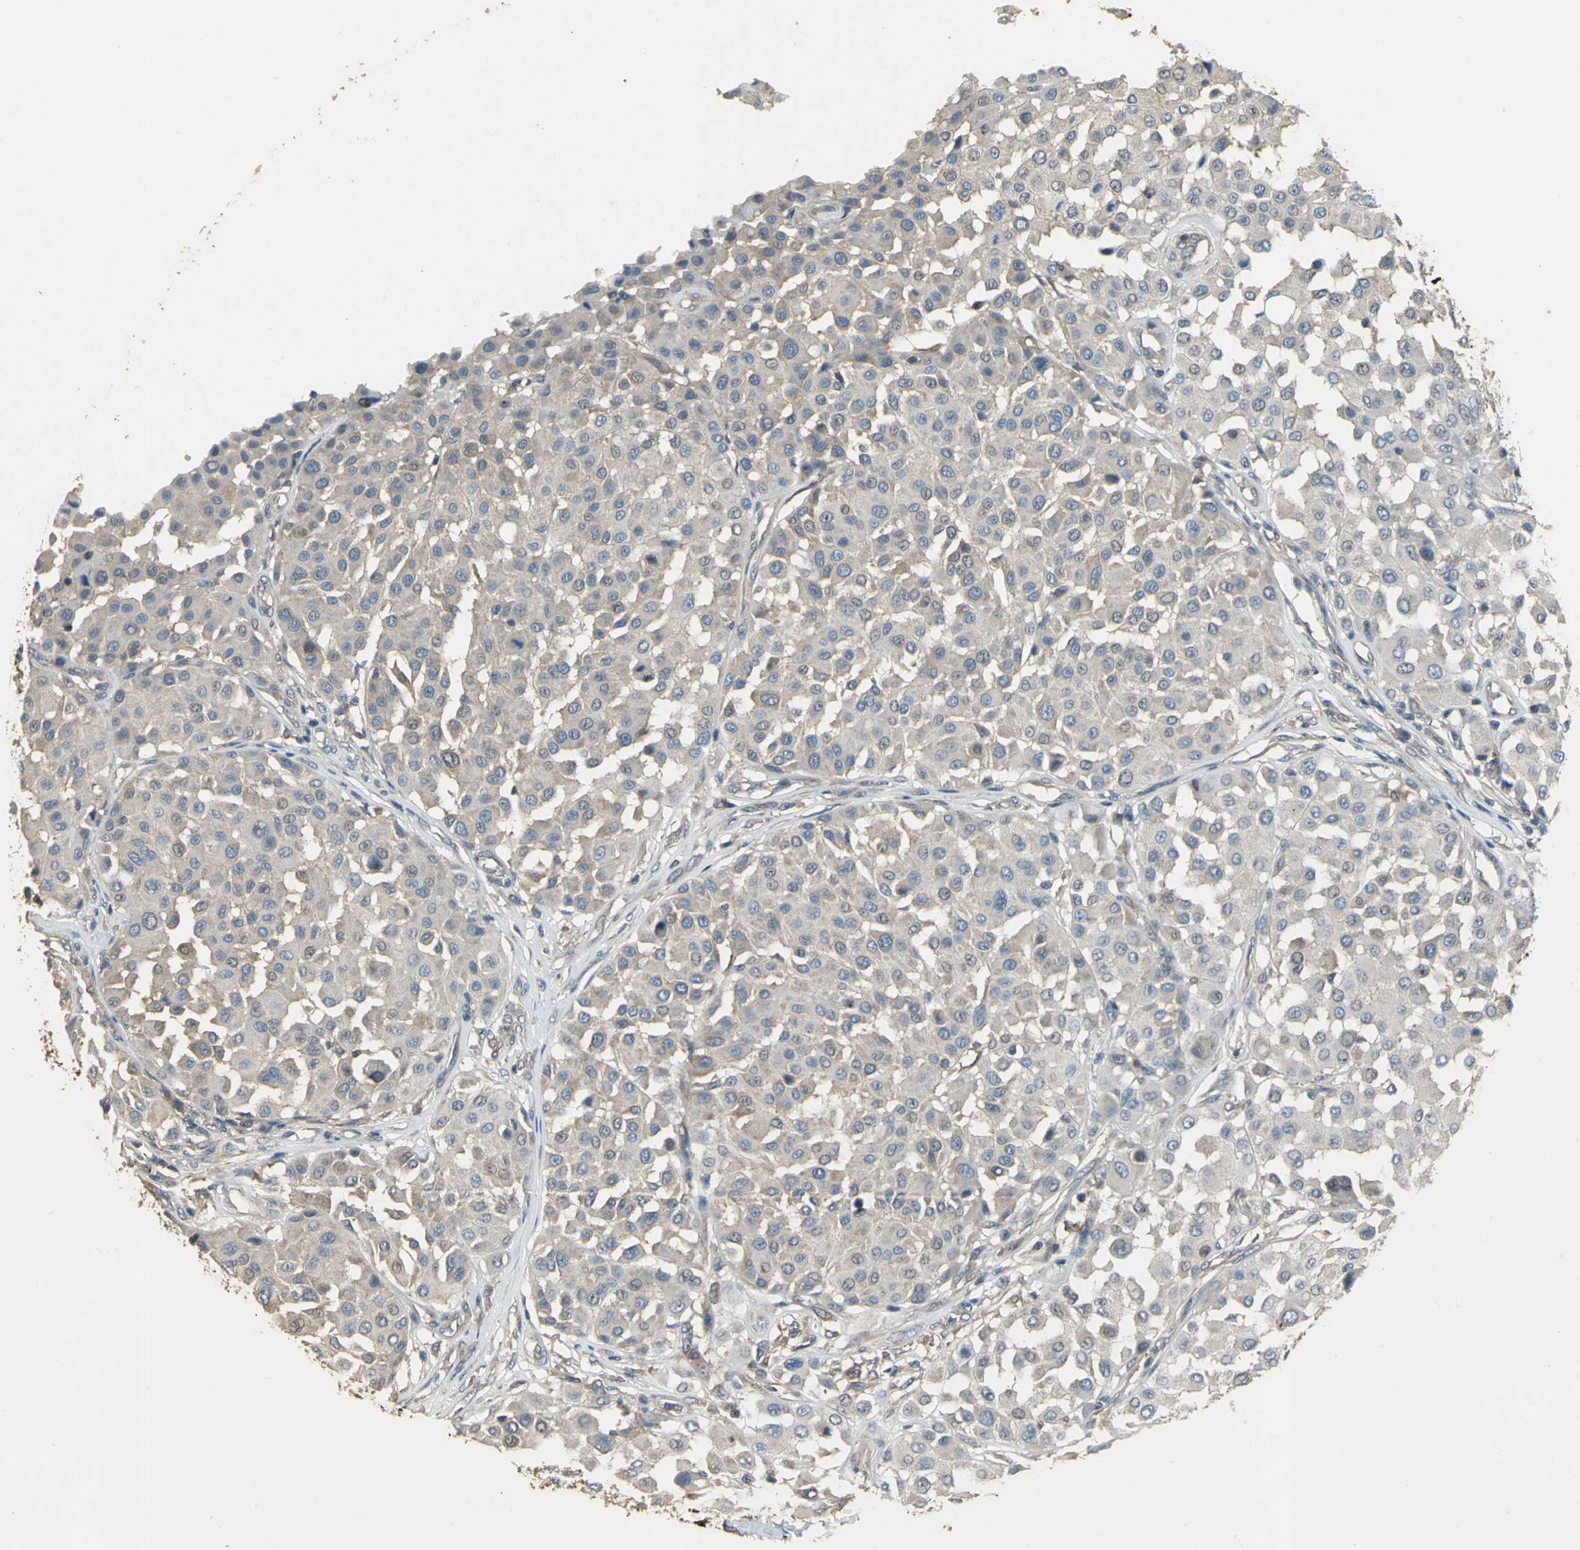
{"staining": {"intensity": "weak", "quantity": ">75%", "location": "cytoplasmic/membranous"}, "tissue": "melanoma", "cell_type": "Tumor cells", "image_type": "cancer", "snomed": [{"axis": "morphology", "description": "Malignant melanoma, Metastatic site"}, {"axis": "topography", "description": "Soft tissue"}], "caption": "A low amount of weak cytoplasmic/membranous staining is present in about >75% of tumor cells in melanoma tissue. The protein of interest is stained brown, and the nuclei are stained in blue (DAB (3,3'-diaminobenzidine) IHC with brightfield microscopy, high magnification).", "gene": "MET", "patient": {"sex": "male", "age": 41}}